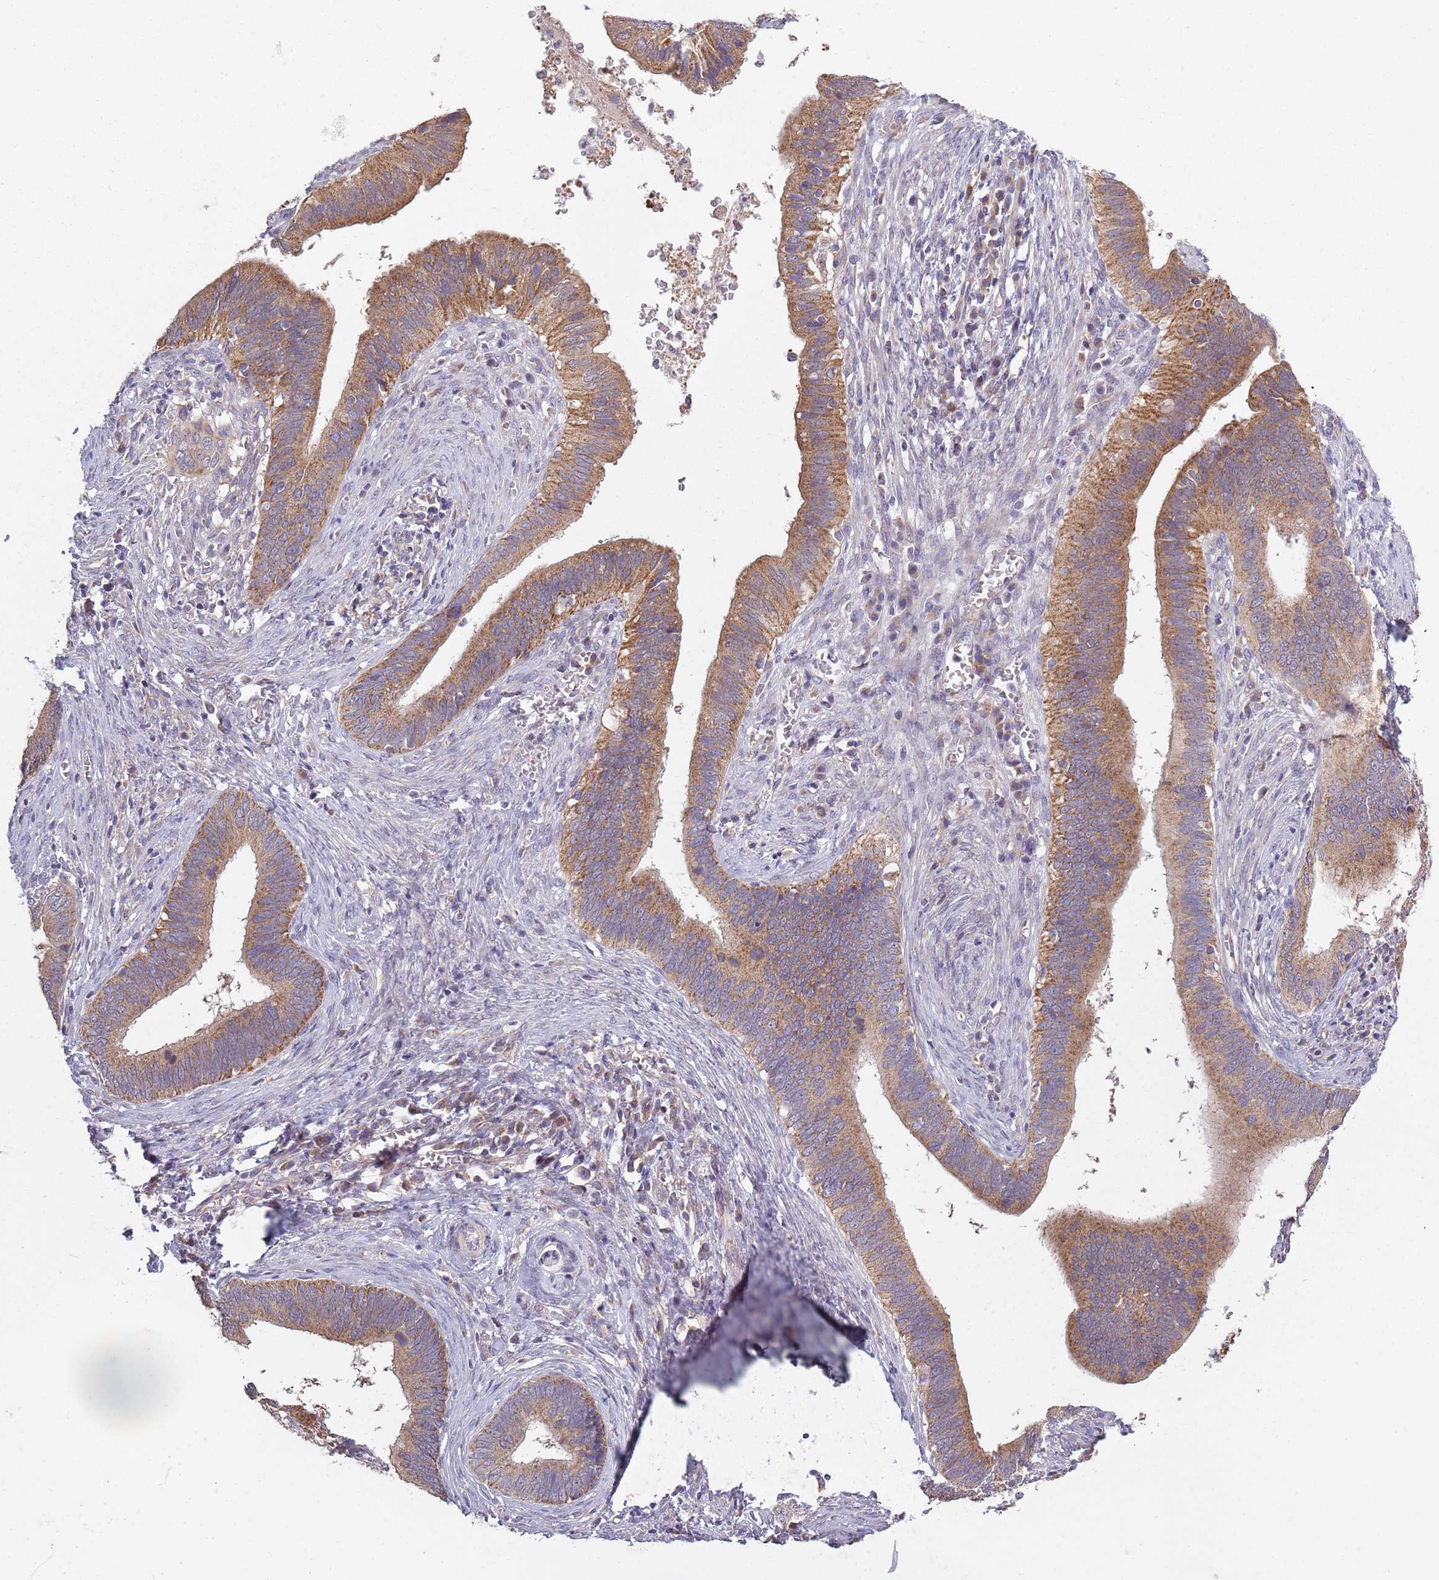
{"staining": {"intensity": "moderate", "quantity": ">75%", "location": "cytoplasmic/membranous"}, "tissue": "cervical cancer", "cell_type": "Tumor cells", "image_type": "cancer", "snomed": [{"axis": "morphology", "description": "Adenocarcinoma, NOS"}, {"axis": "topography", "description": "Cervix"}], "caption": "Protein analysis of cervical adenocarcinoma tissue exhibits moderate cytoplasmic/membranous expression in approximately >75% of tumor cells.", "gene": "COQ5", "patient": {"sex": "female", "age": 42}}